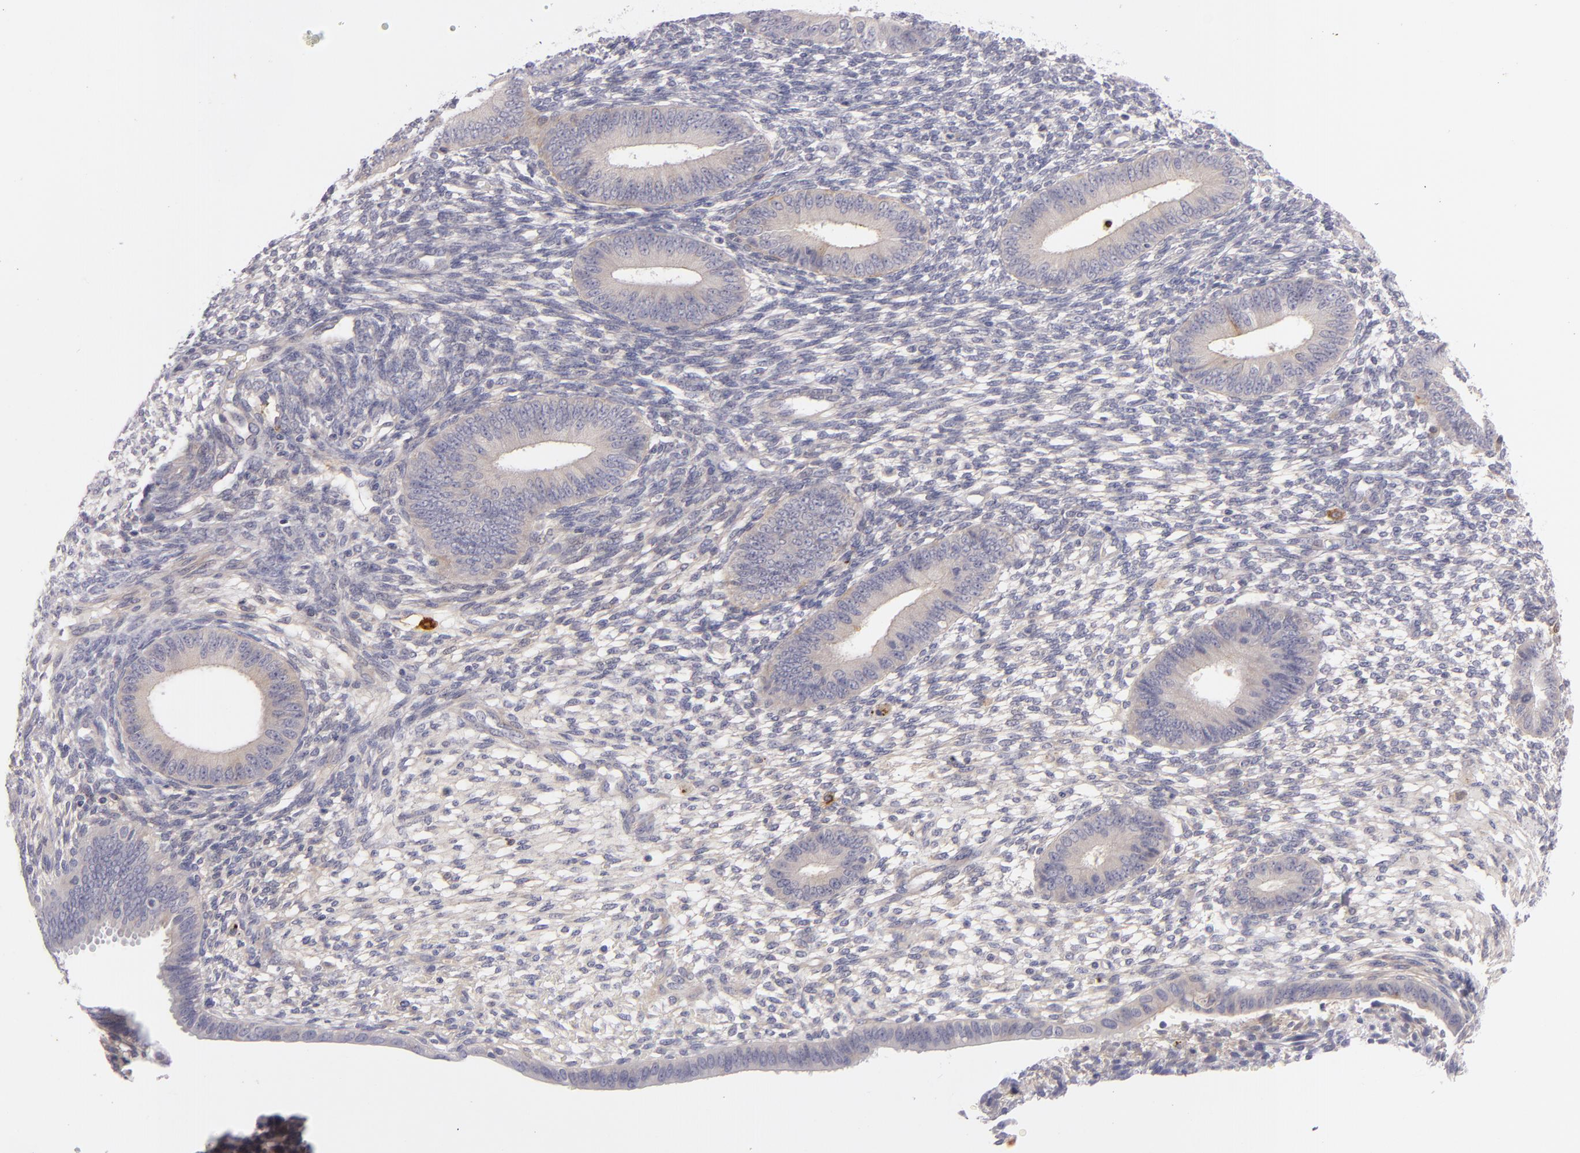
{"staining": {"intensity": "weak", "quantity": "<25%", "location": "cytoplasmic/membranous"}, "tissue": "endometrium", "cell_type": "Cells in endometrial stroma", "image_type": "normal", "snomed": [{"axis": "morphology", "description": "Normal tissue, NOS"}, {"axis": "topography", "description": "Endometrium"}], "caption": "Cells in endometrial stroma are negative for brown protein staining in normal endometrium. (Stains: DAB immunohistochemistry (IHC) with hematoxylin counter stain, Microscopy: brightfield microscopy at high magnification).", "gene": "CD83", "patient": {"sex": "female", "age": 42}}